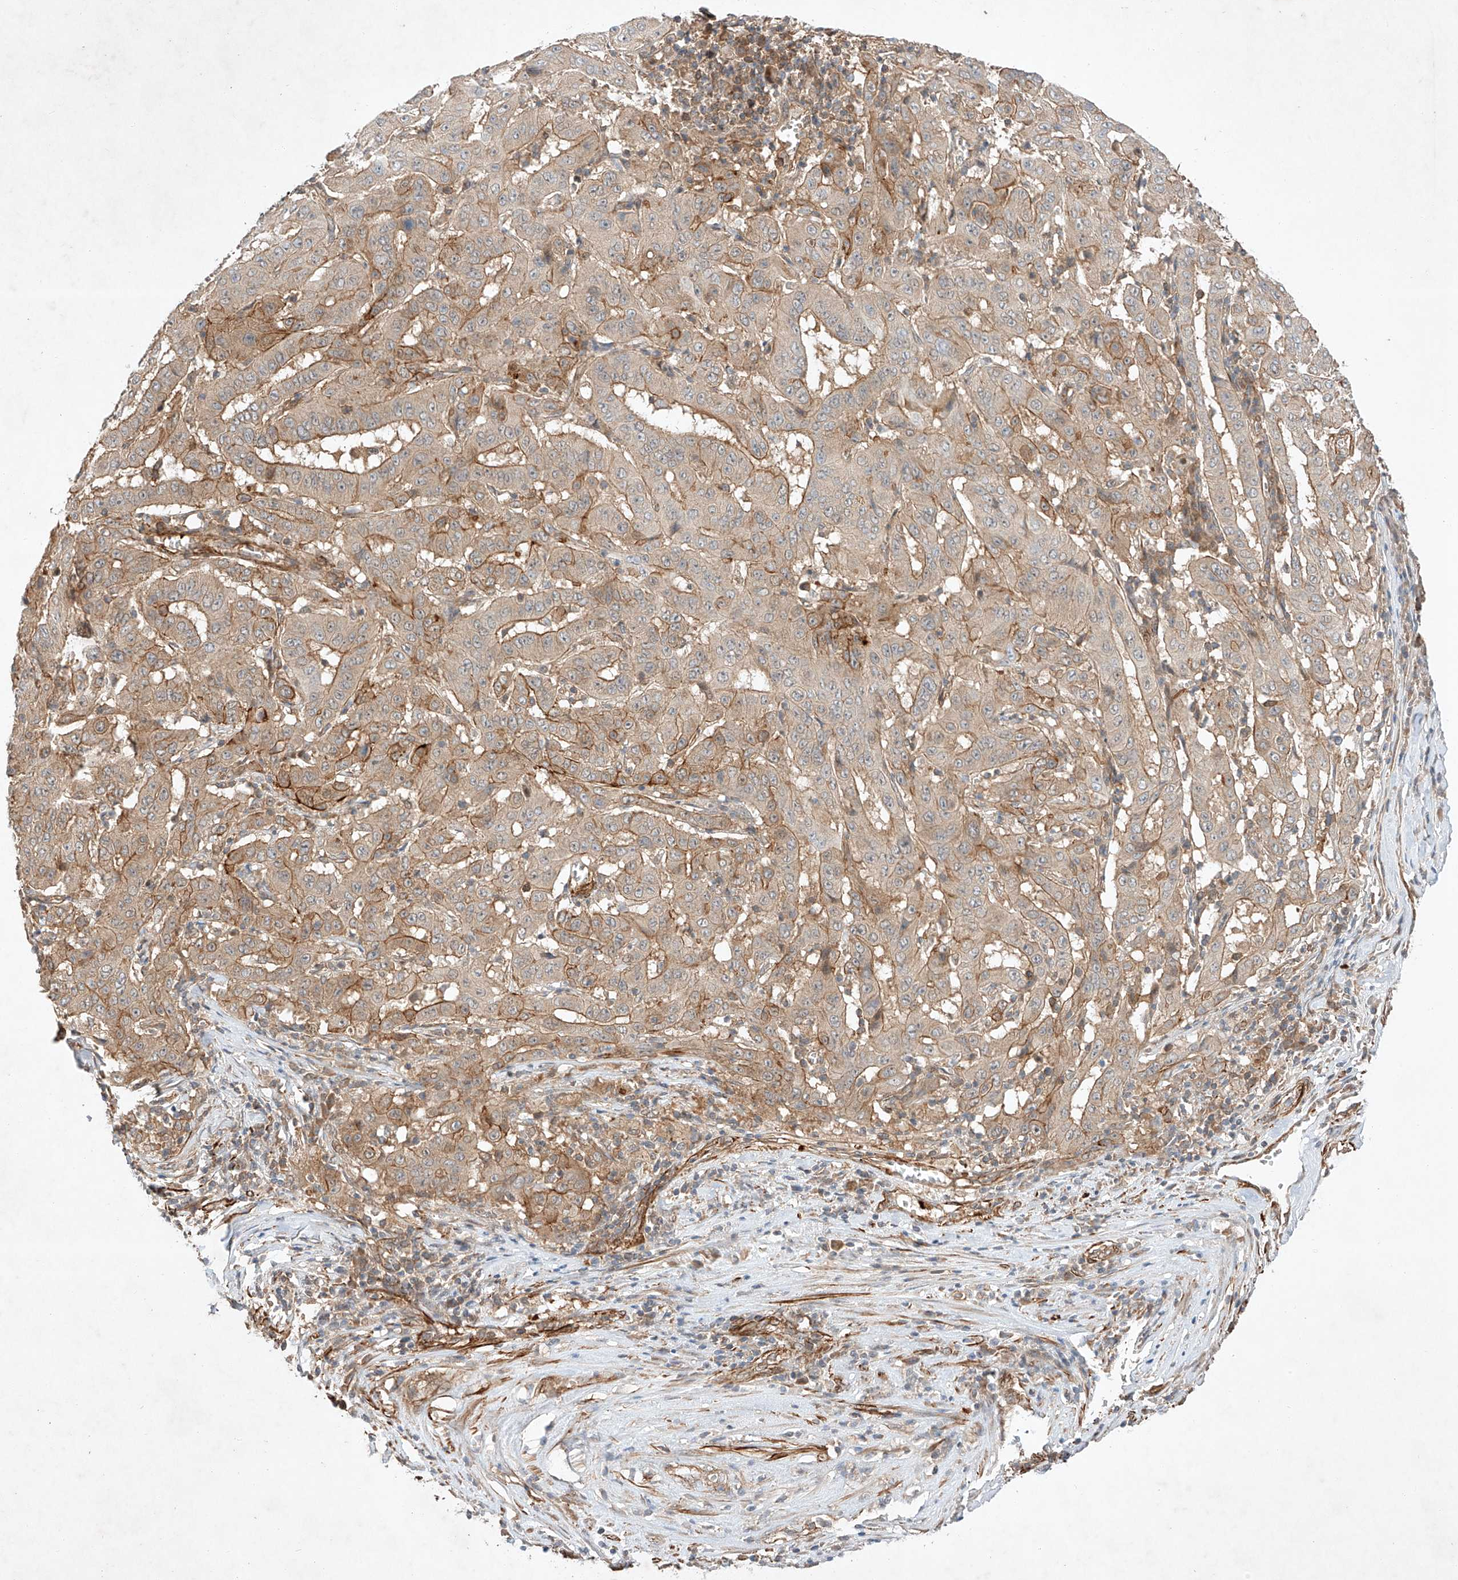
{"staining": {"intensity": "moderate", "quantity": "25%-75%", "location": "cytoplasmic/membranous"}, "tissue": "pancreatic cancer", "cell_type": "Tumor cells", "image_type": "cancer", "snomed": [{"axis": "morphology", "description": "Adenocarcinoma, NOS"}, {"axis": "topography", "description": "Pancreas"}], "caption": "Pancreatic adenocarcinoma stained with a brown dye reveals moderate cytoplasmic/membranous positive expression in approximately 25%-75% of tumor cells.", "gene": "ARHGAP33", "patient": {"sex": "male", "age": 63}}